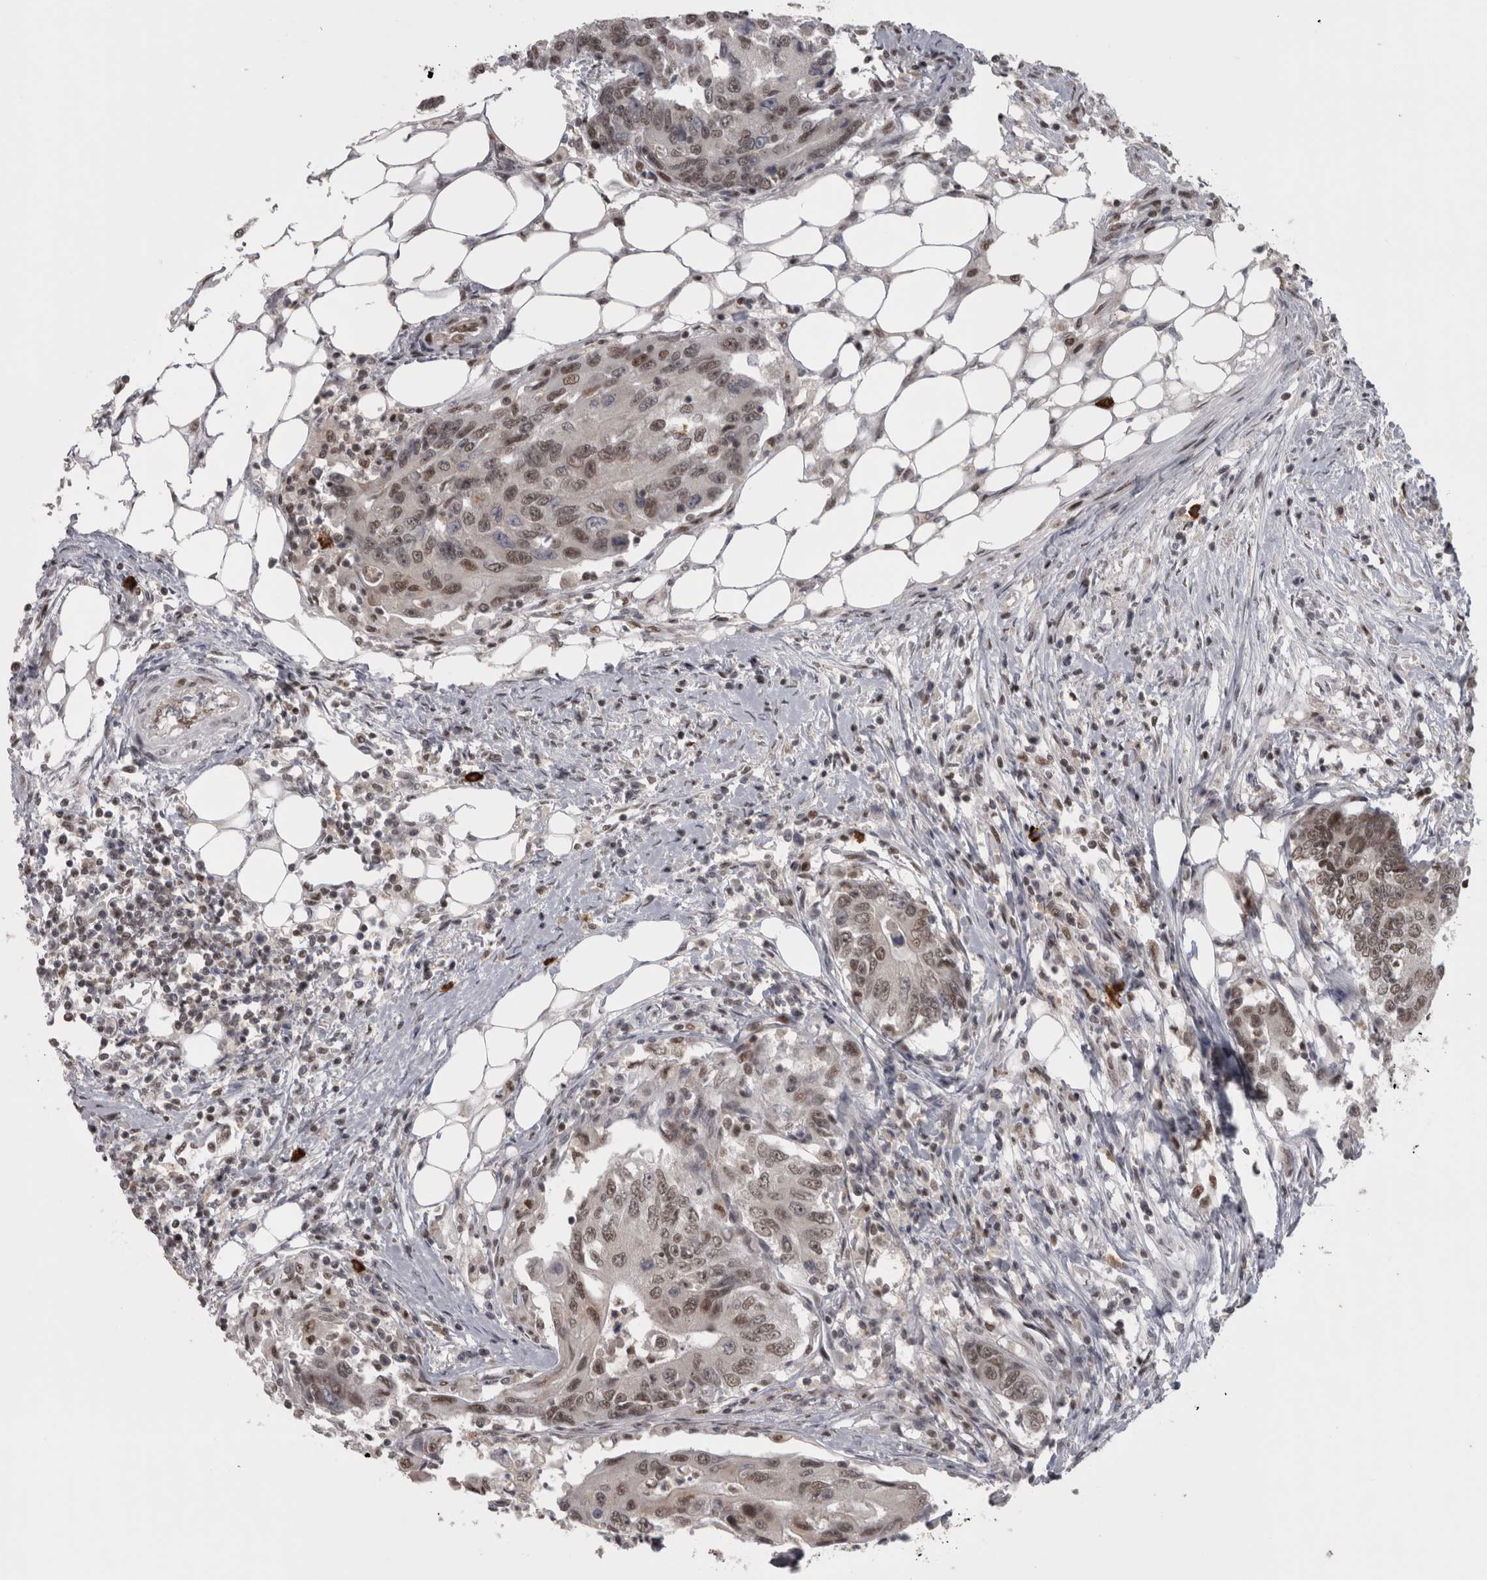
{"staining": {"intensity": "moderate", "quantity": ">75%", "location": "nuclear"}, "tissue": "colorectal cancer", "cell_type": "Tumor cells", "image_type": "cancer", "snomed": [{"axis": "morphology", "description": "Adenocarcinoma, NOS"}, {"axis": "topography", "description": "Colon"}], "caption": "Human adenocarcinoma (colorectal) stained for a protein (brown) reveals moderate nuclear positive positivity in approximately >75% of tumor cells.", "gene": "MICU3", "patient": {"sex": "female", "age": 77}}